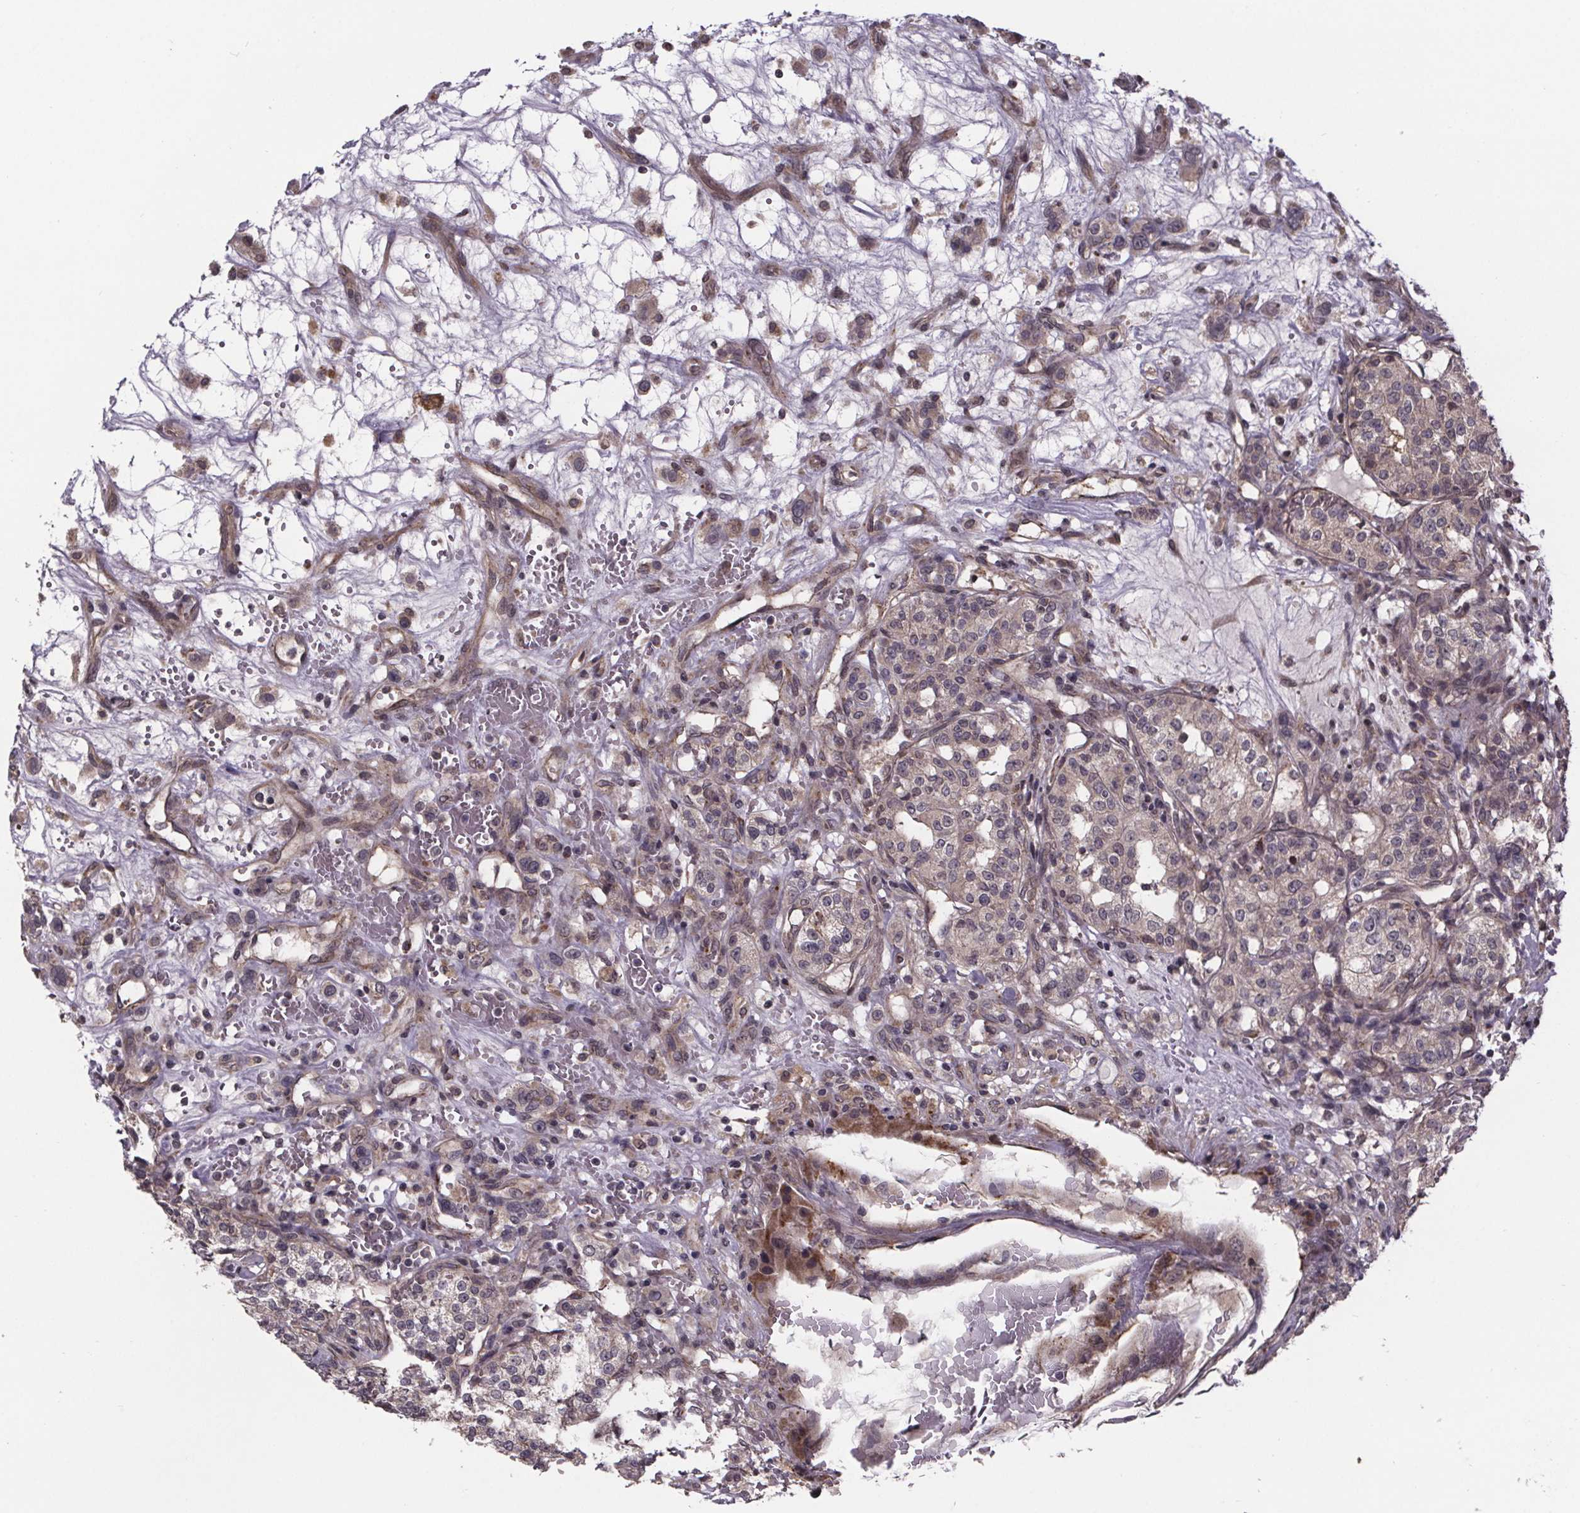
{"staining": {"intensity": "weak", "quantity": ">75%", "location": "cytoplasmic/membranous"}, "tissue": "renal cancer", "cell_type": "Tumor cells", "image_type": "cancer", "snomed": [{"axis": "morphology", "description": "Adenocarcinoma, NOS"}, {"axis": "topography", "description": "Kidney"}], "caption": "Renal cancer stained with a brown dye shows weak cytoplasmic/membranous positive expression in about >75% of tumor cells.", "gene": "SAT1", "patient": {"sex": "female", "age": 63}}